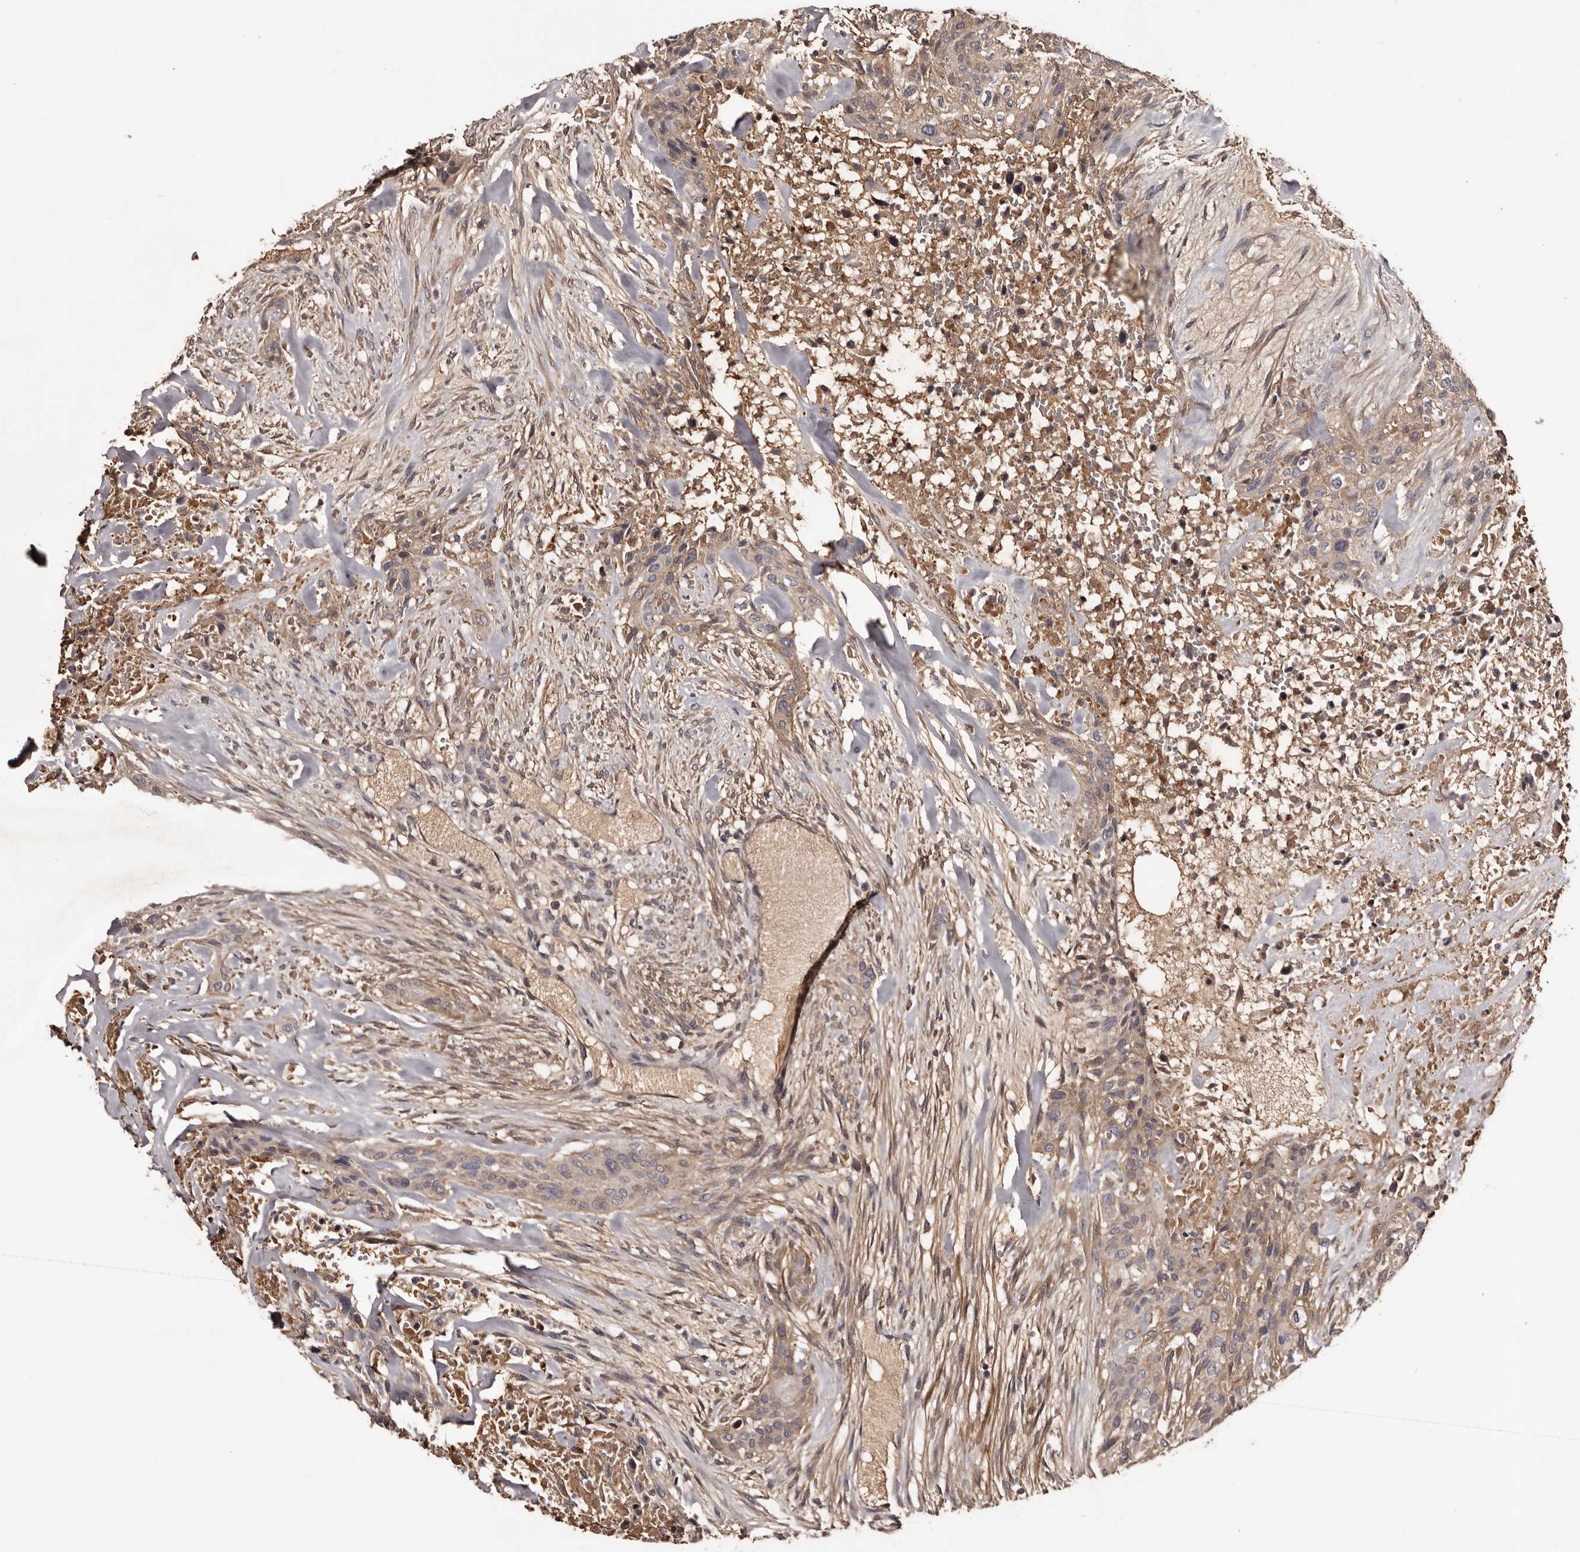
{"staining": {"intensity": "weak", "quantity": ">75%", "location": "cytoplasmic/membranous"}, "tissue": "urothelial cancer", "cell_type": "Tumor cells", "image_type": "cancer", "snomed": [{"axis": "morphology", "description": "Urothelial carcinoma, High grade"}, {"axis": "topography", "description": "Urinary bladder"}], "caption": "High-magnification brightfield microscopy of urothelial cancer stained with DAB (3,3'-diaminobenzidine) (brown) and counterstained with hematoxylin (blue). tumor cells exhibit weak cytoplasmic/membranous expression is seen in approximately>75% of cells.", "gene": "CYP1B1", "patient": {"sex": "male", "age": 35}}